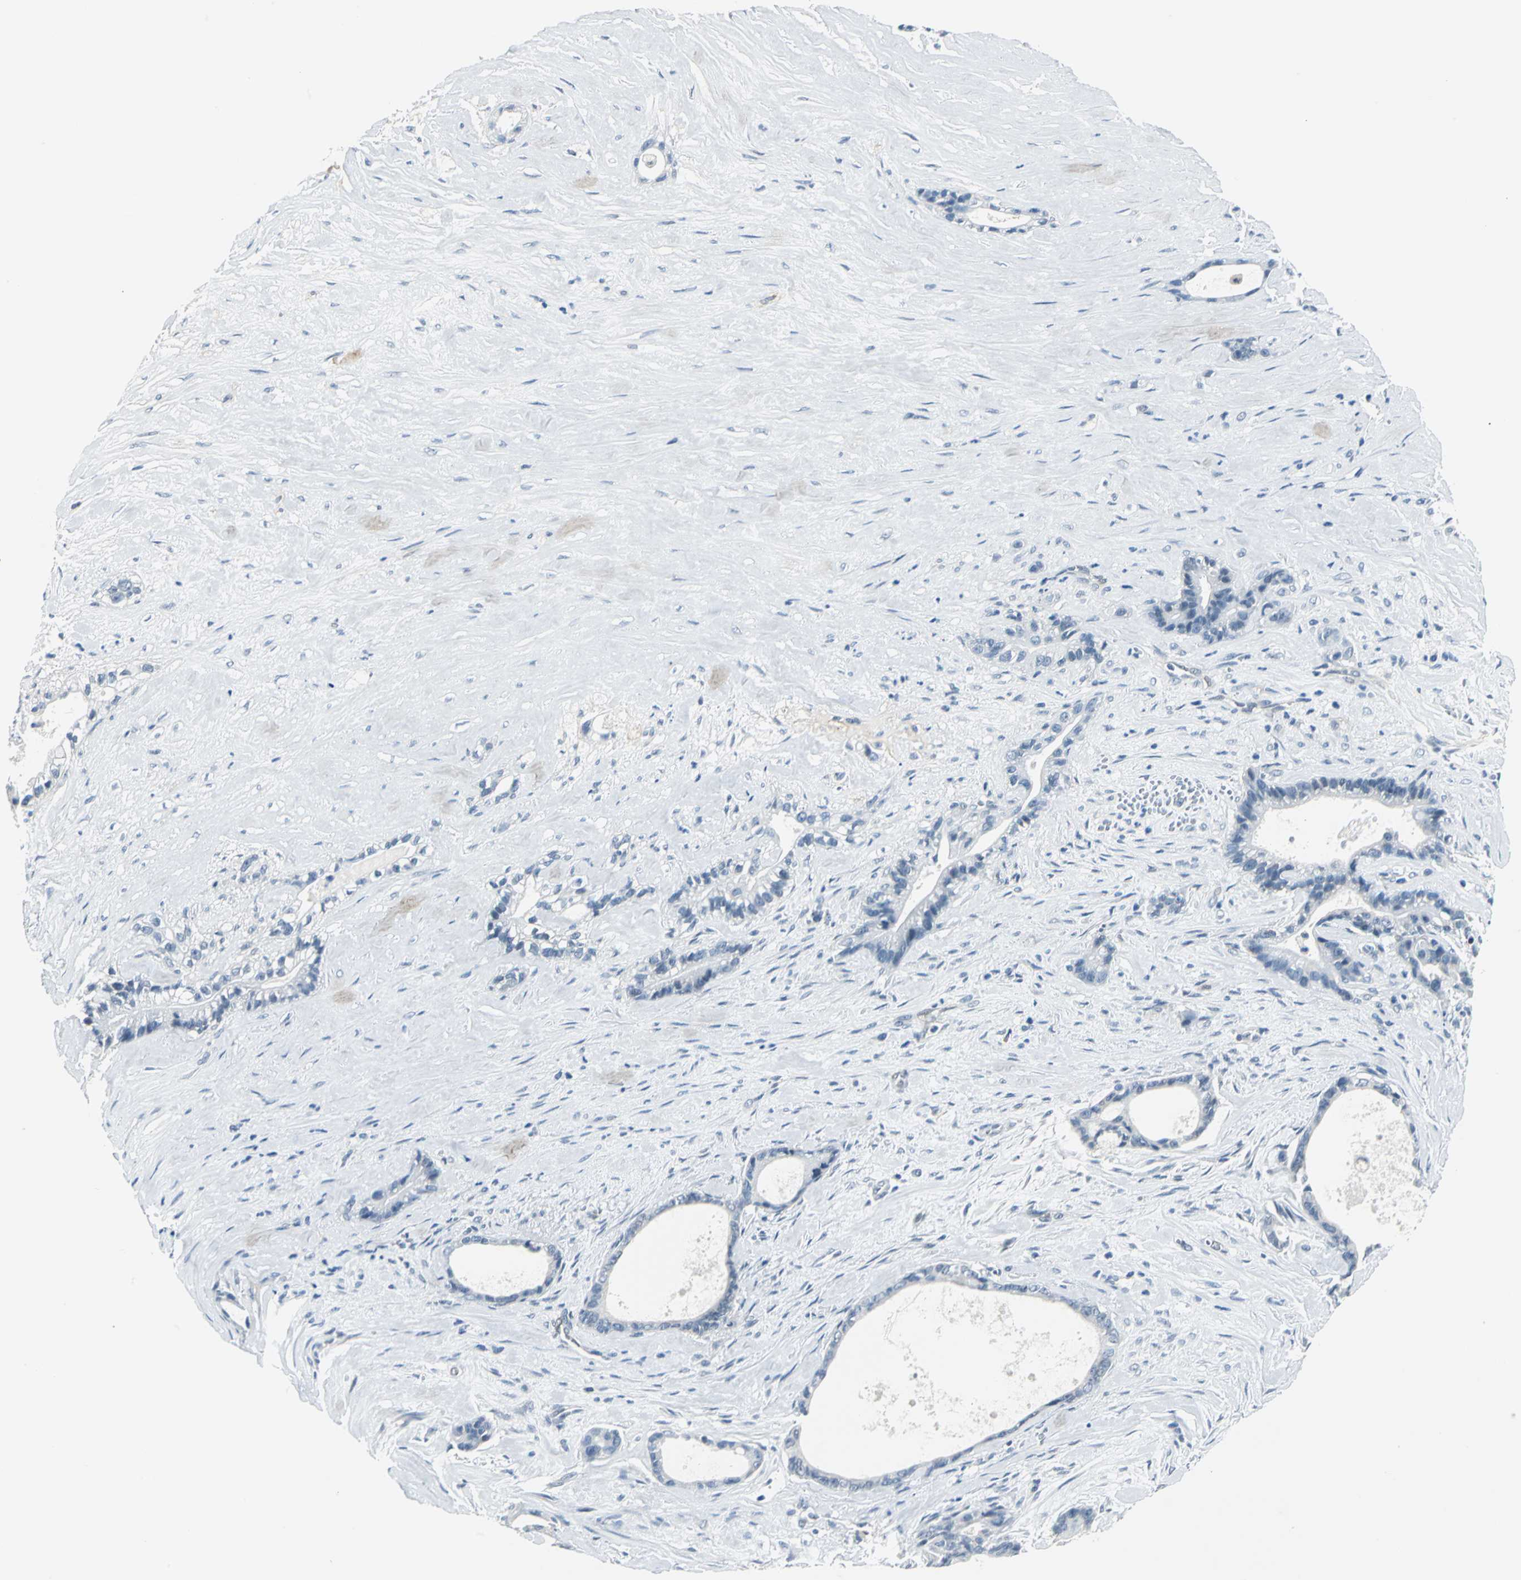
{"staining": {"intensity": "negative", "quantity": "none", "location": "none"}, "tissue": "liver cancer", "cell_type": "Tumor cells", "image_type": "cancer", "snomed": [{"axis": "morphology", "description": "Cholangiocarcinoma"}, {"axis": "topography", "description": "Liver"}], "caption": "The immunohistochemistry photomicrograph has no significant staining in tumor cells of liver cholangiocarcinoma tissue.", "gene": "ZNF415", "patient": {"sex": "female", "age": 55}}